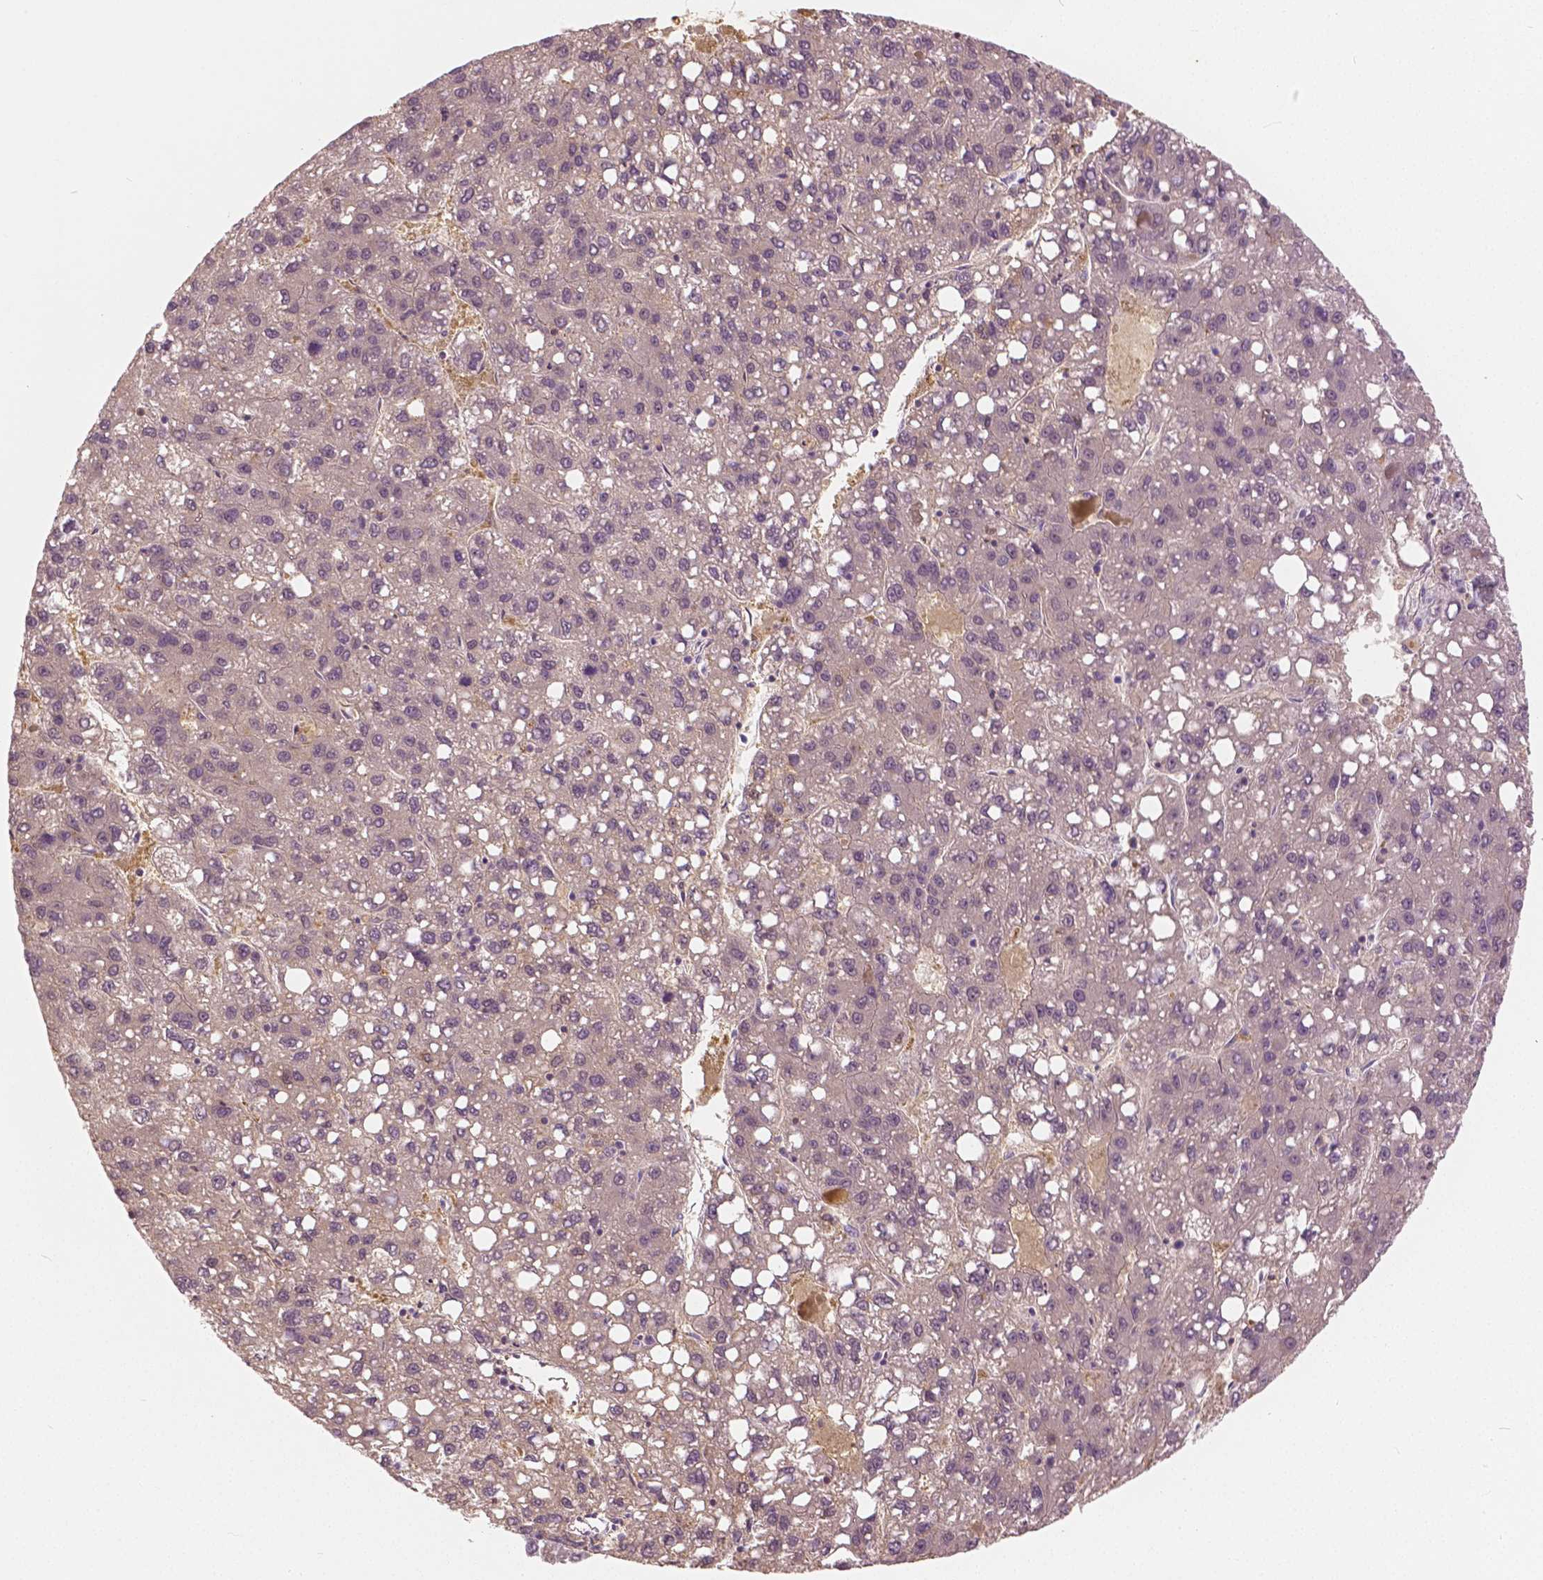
{"staining": {"intensity": "negative", "quantity": "none", "location": "none"}, "tissue": "liver cancer", "cell_type": "Tumor cells", "image_type": "cancer", "snomed": [{"axis": "morphology", "description": "Carcinoma, Hepatocellular, NOS"}, {"axis": "topography", "description": "Liver"}], "caption": "This is an IHC image of human hepatocellular carcinoma (liver). There is no positivity in tumor cells.", "gene": "GALM", "patient": {"sex": "female", "age": 82}}